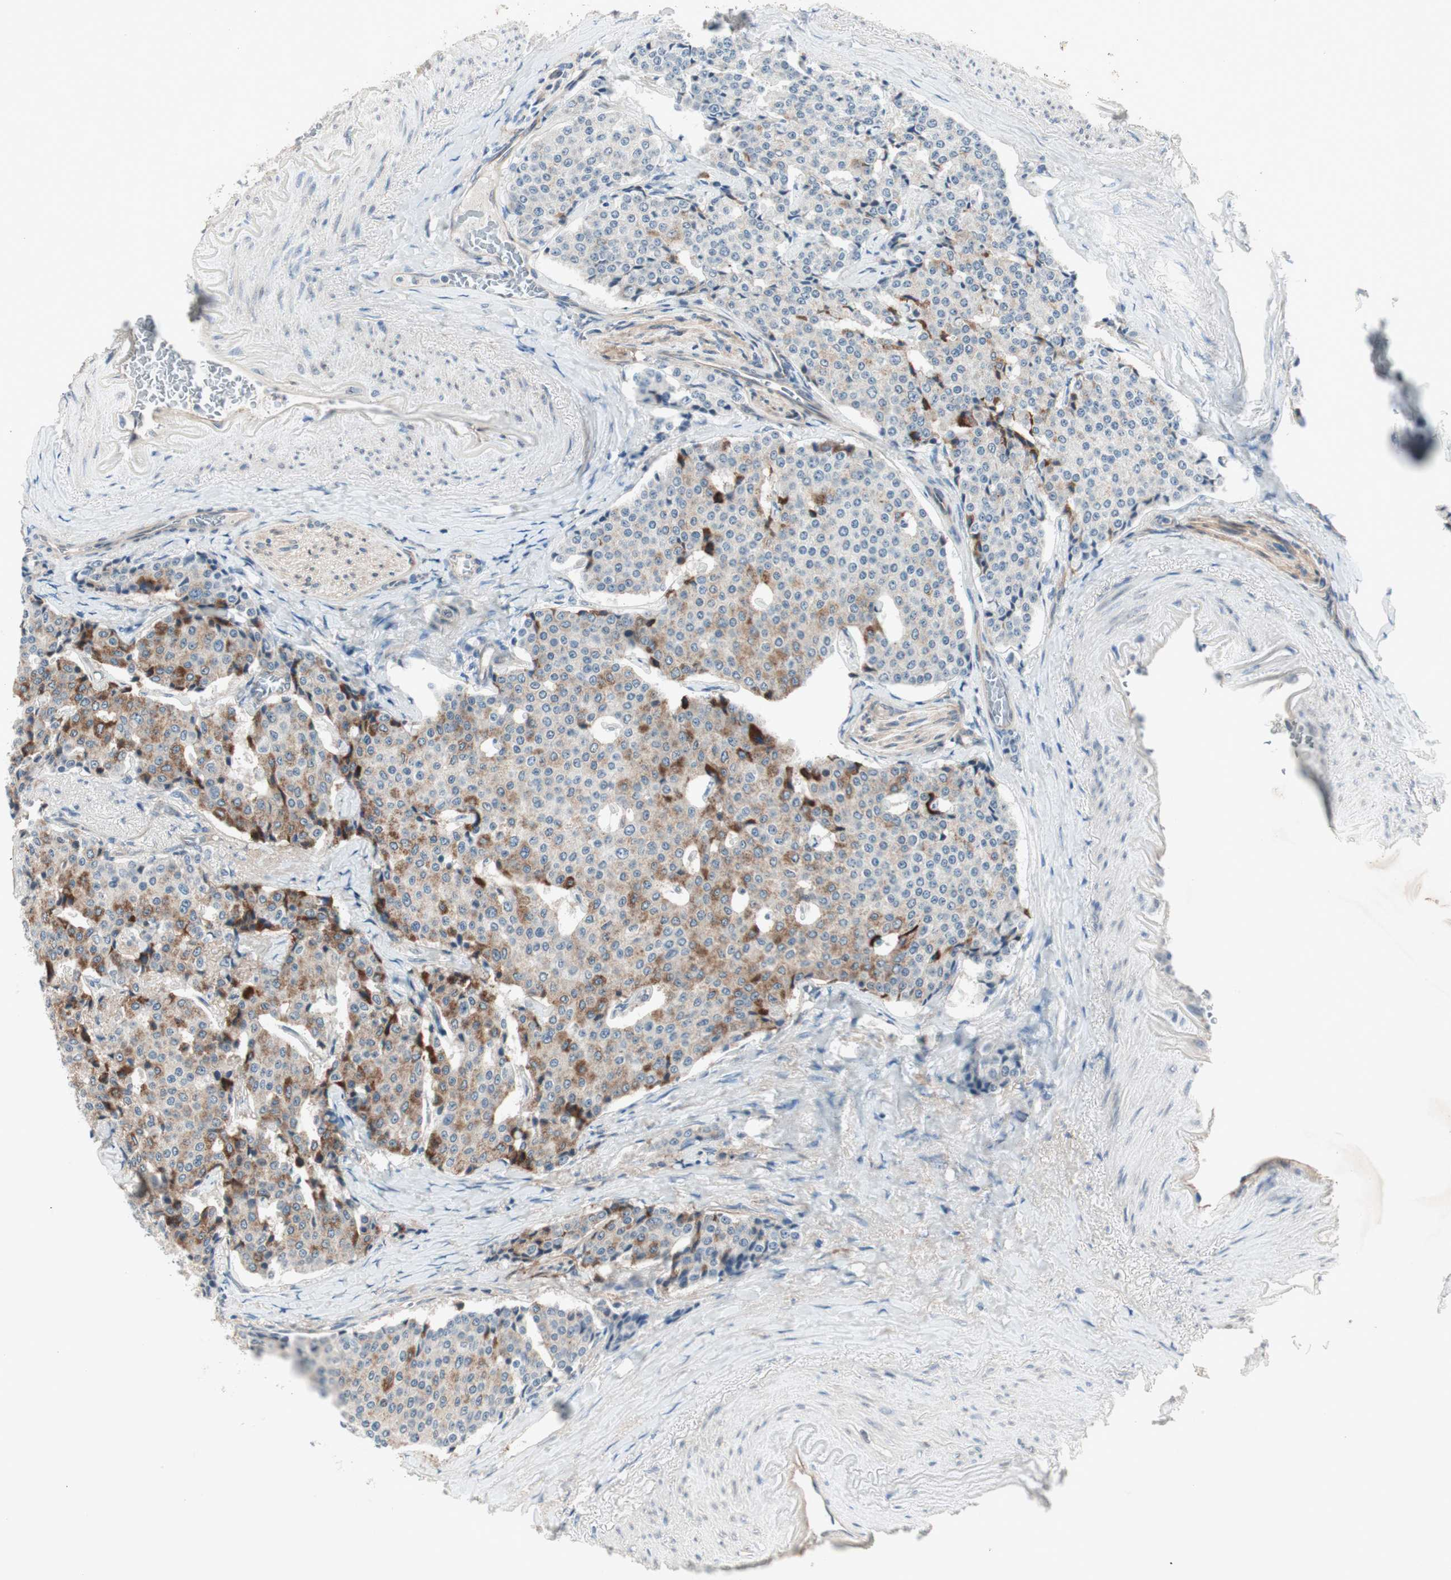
{"staining": {"intensity": "strong", "quantity": "<25%", "location": "cytoplasmic/membranous"}, "tissue": "carcinoid", "cell_type": "Tumor cells", "image_type": "cancer", "snomed": [{"axis": "morphology", "description": "Carcinoid, malignant, NOS"}, {"axis": "topography", "description": "Colon"}], "caption": "IHC micrograph of human malignant carcinoid stained for a protein (brown), which shows medium levels of strong cytoplasmic/membranous positivity in approximately <25% of tumor cells.", "gene": "ITGB4", "patient": {"sex": "female", "age": 61}}